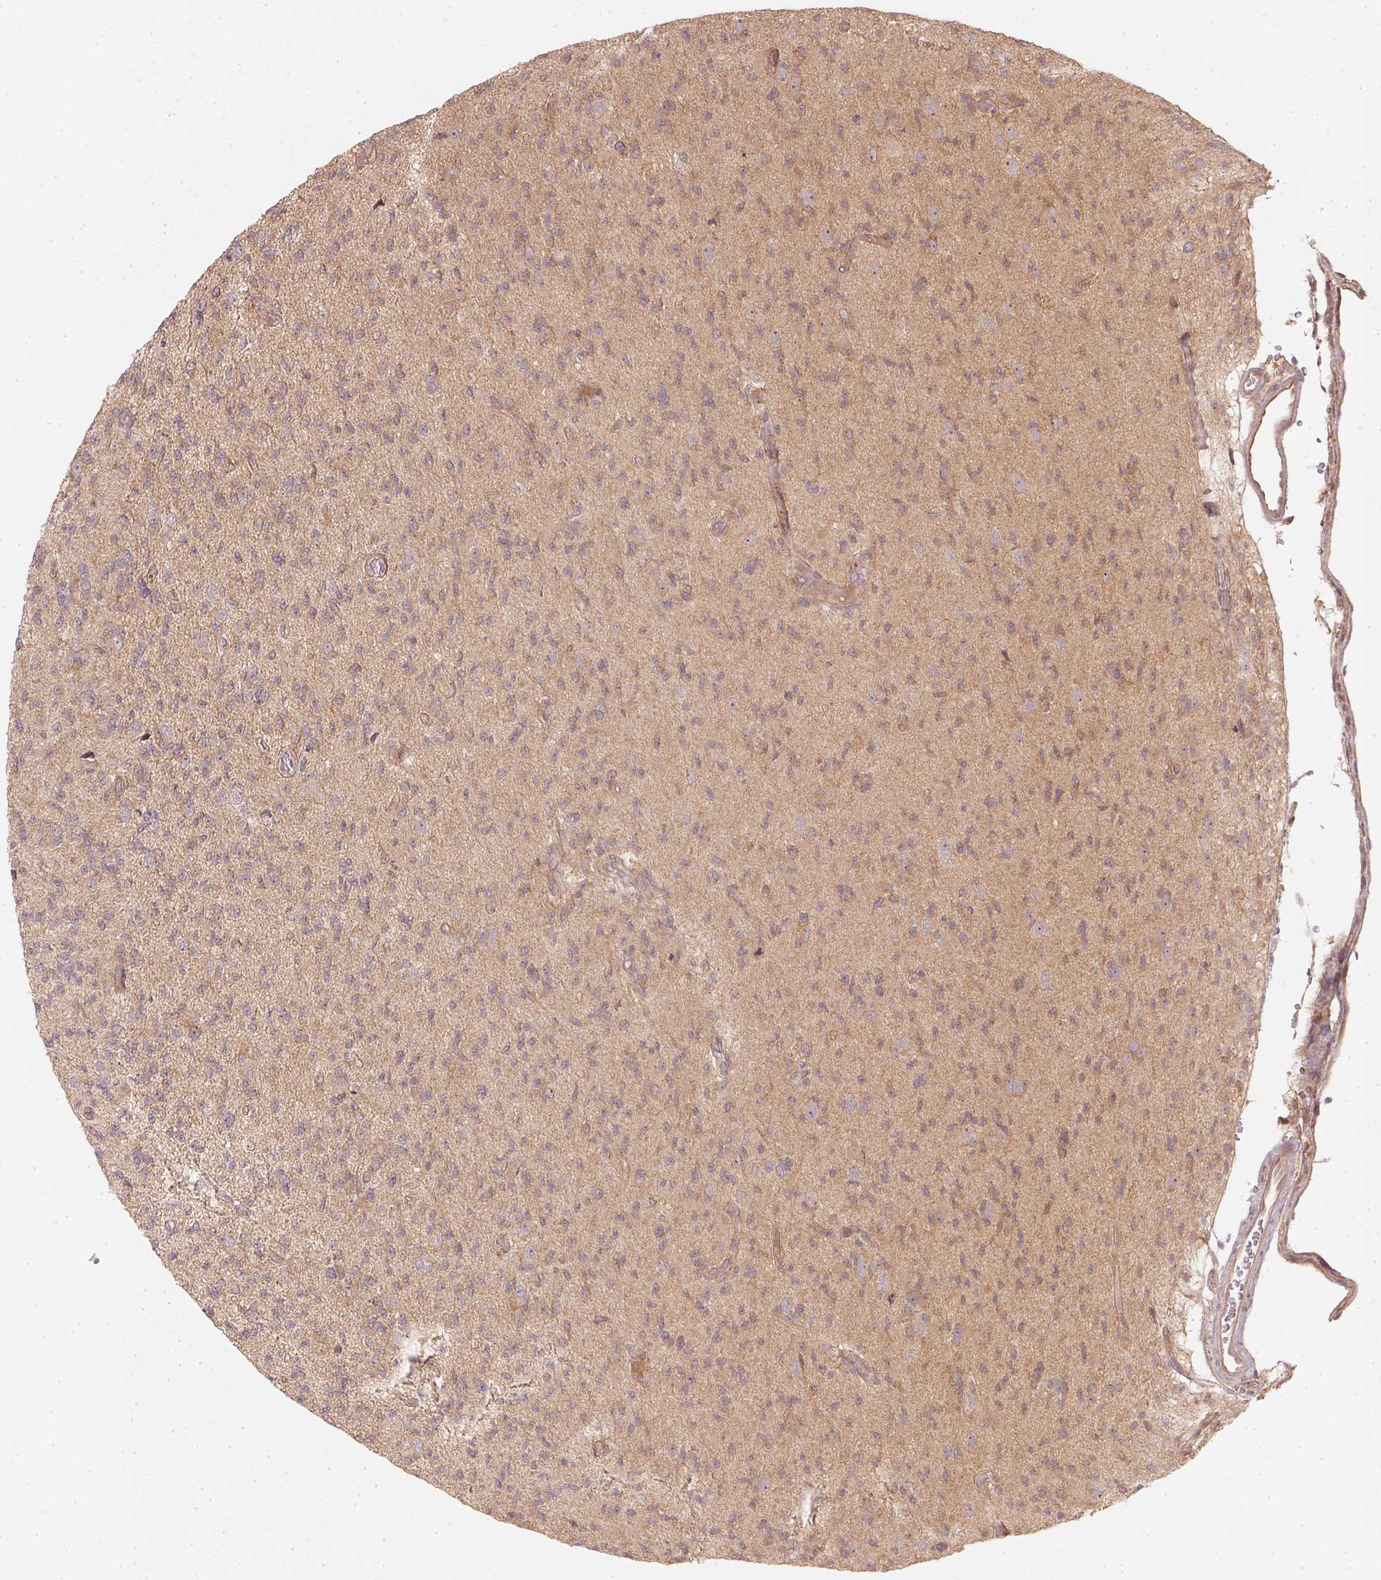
{"staining": {"intensity": "moderate", "quantity": "<25%", "location": "cytoplasmic/membranous"}, "tissue": "glioma", "cell_type": "Tumor cells", "image_type": "cancer", "snomed": [{"axis": "morphology", "description": "Glioma, malignant, High grade"}, {"axis": "topography", "description": "Brain"}], "caption": "The histopathology image reveals a brown stain indicating the presence of a protein in the cytoplasmic/membranous of tumor cells in glioma.", "gene": "WDR54", "patient": {"sex": "male", "age": 56}}